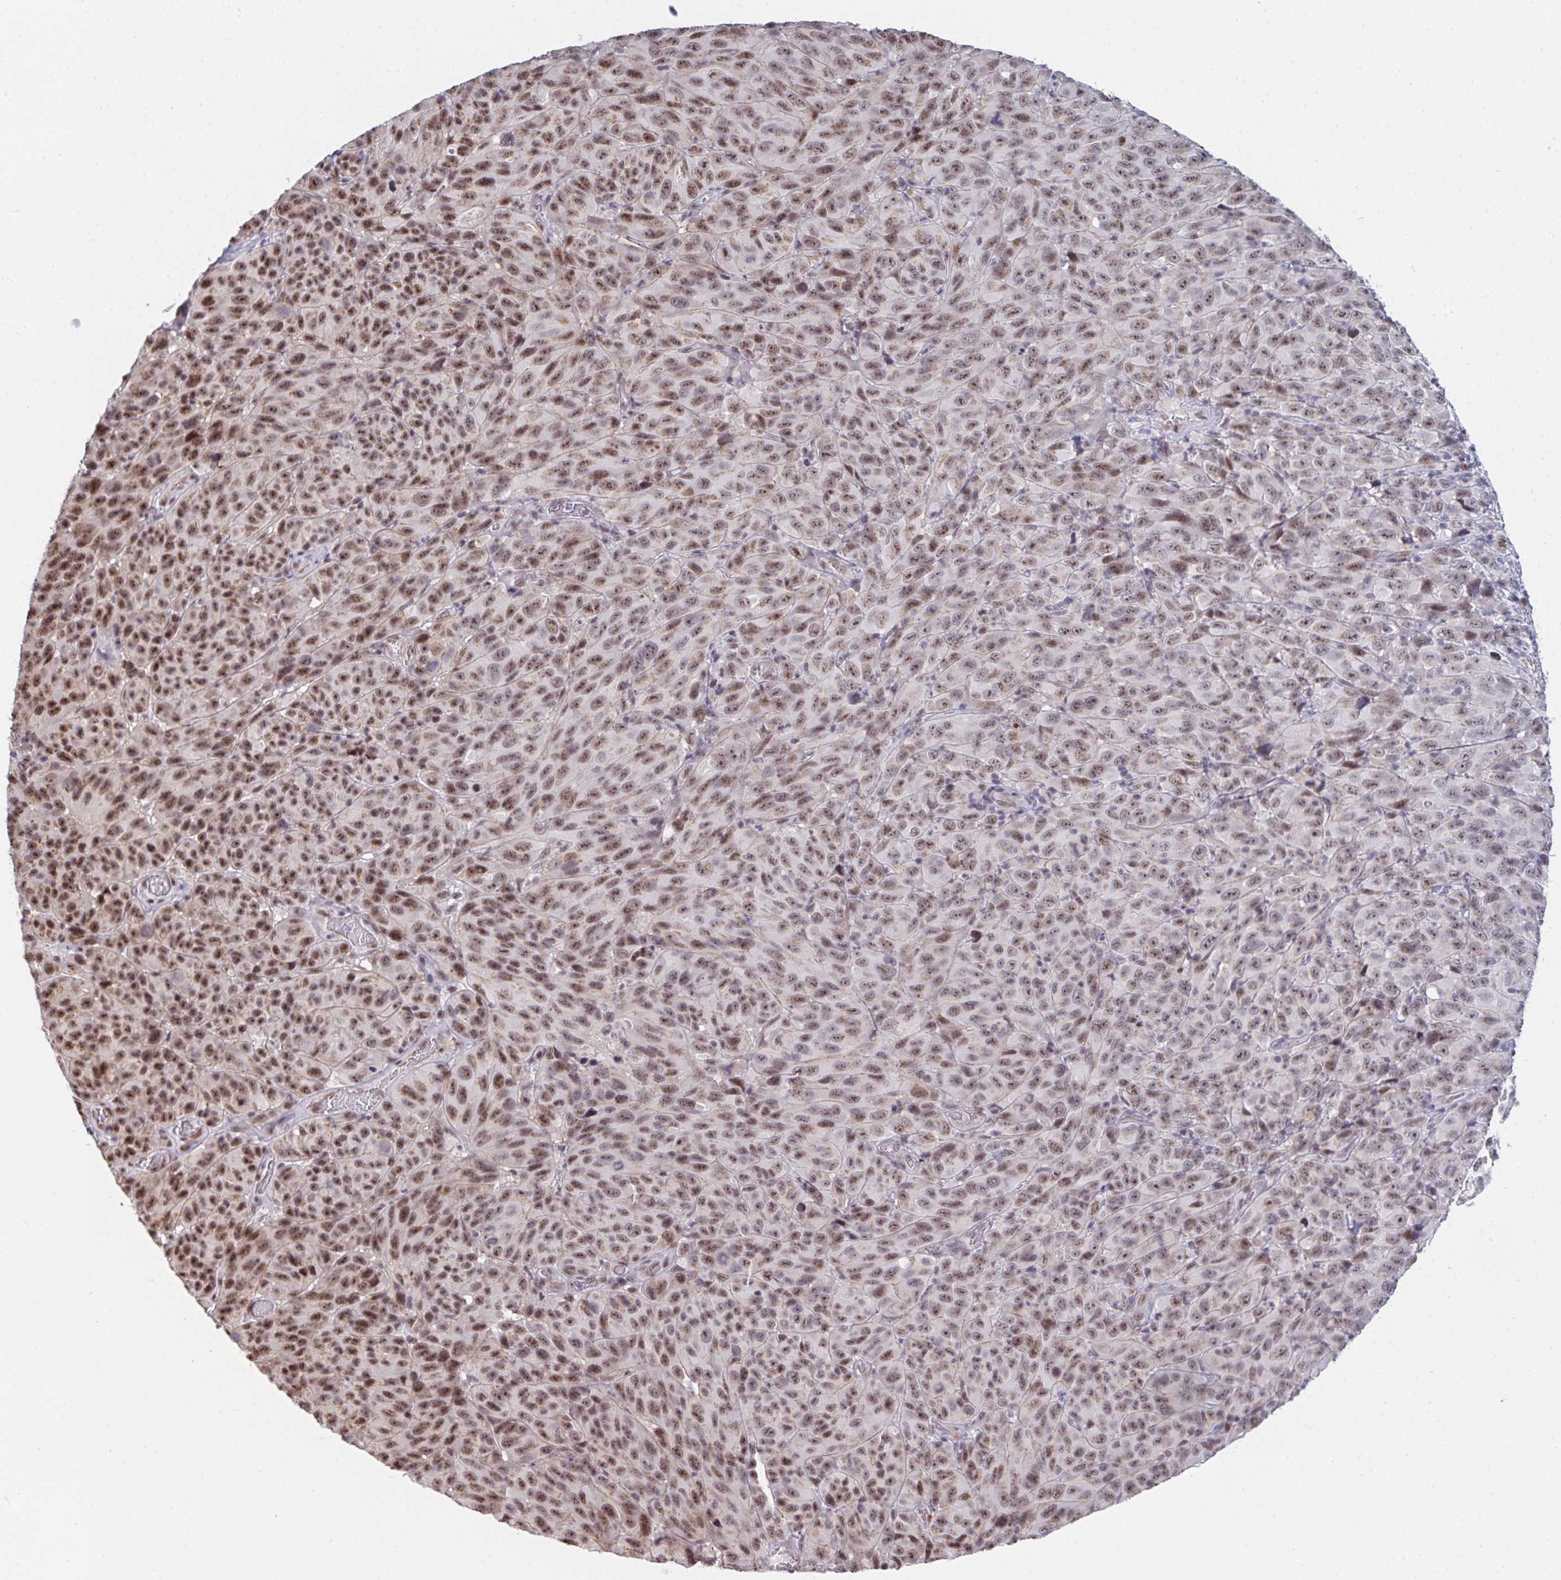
{"staining": {"intensity": "moderate", "quantity": ">75%", "location": "nuclear"}, "tissue": "melanoma", "cell_type": "Tumor cells", "image_type": "cancer", "snomed": [{"axis": "morphology", "description": "Malignant melanoma, NOS"}, {"axis": "topography", "description": "Skin"}], "caption": "Protein staining demonstrates moderate nuclear staining in about >75% of tumor cells in malignant melanoma. The protein of interest is stained brown, and the nuclei are stained in blue (DAB (3,3'-diaminobenzidine) IHC with brightfield microscopy, high magnification).", "gene": "PRR14", "patient": {"sex": "male", "age": 85}}